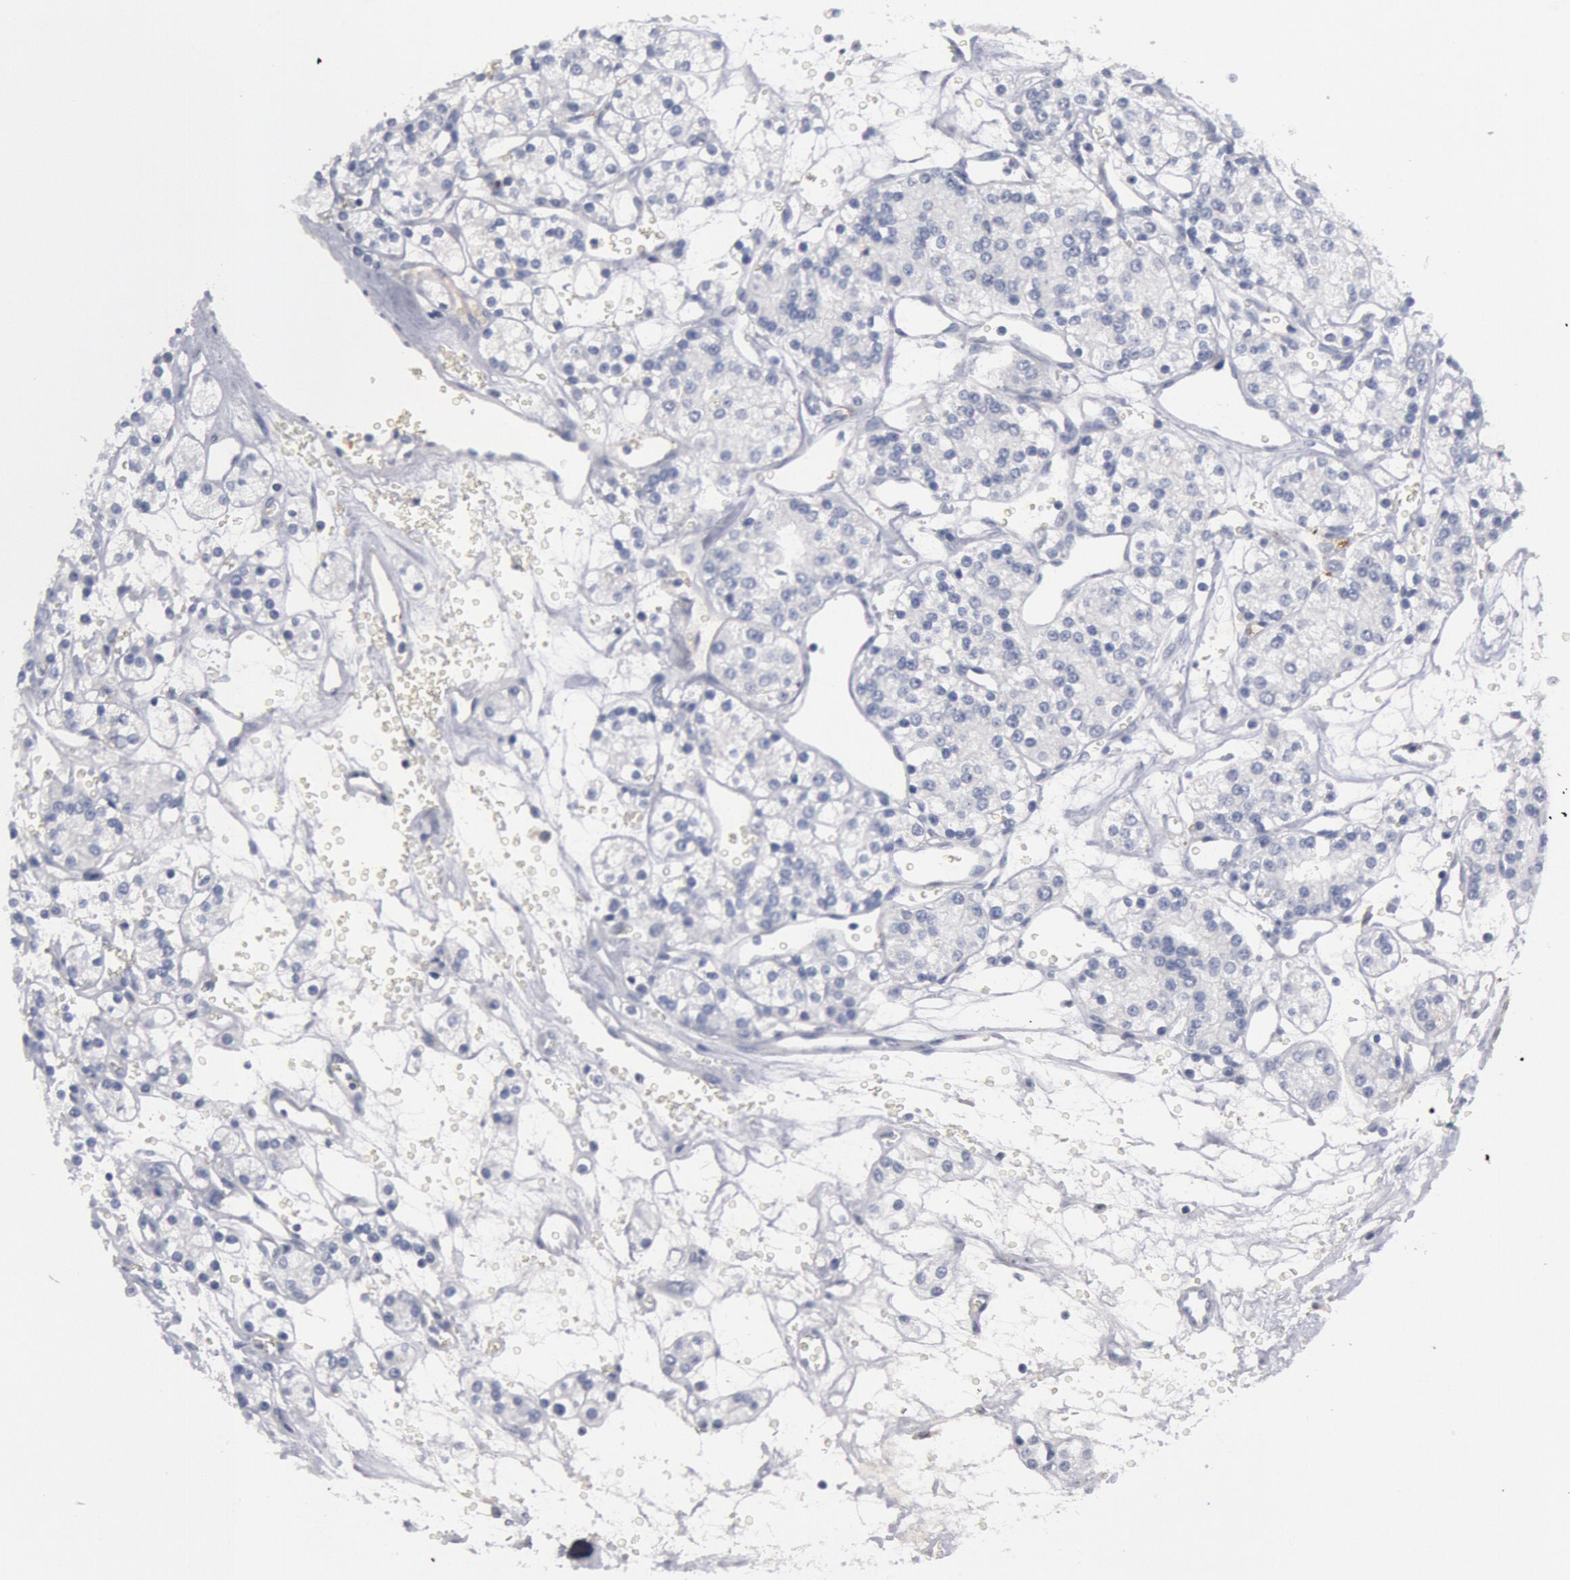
{"staining": {"intensity": "negative", "quantity": "none", "location": "none"}, "tissue": "renal cancer", "cell_type": "Tumor cells", "image_type": "cancer", "snomed": [{"axis": "morphology", "description": "Adenocarcinoma, NOS"}, {"axis": "topography", "description": "Kidney"}], "caption": "DAB immunohistochemical staining of human renal cancer shows no significant positivity in tumor cells.", "gene": "FOXA2", "patient": {"sex": "female", "age": 62}}